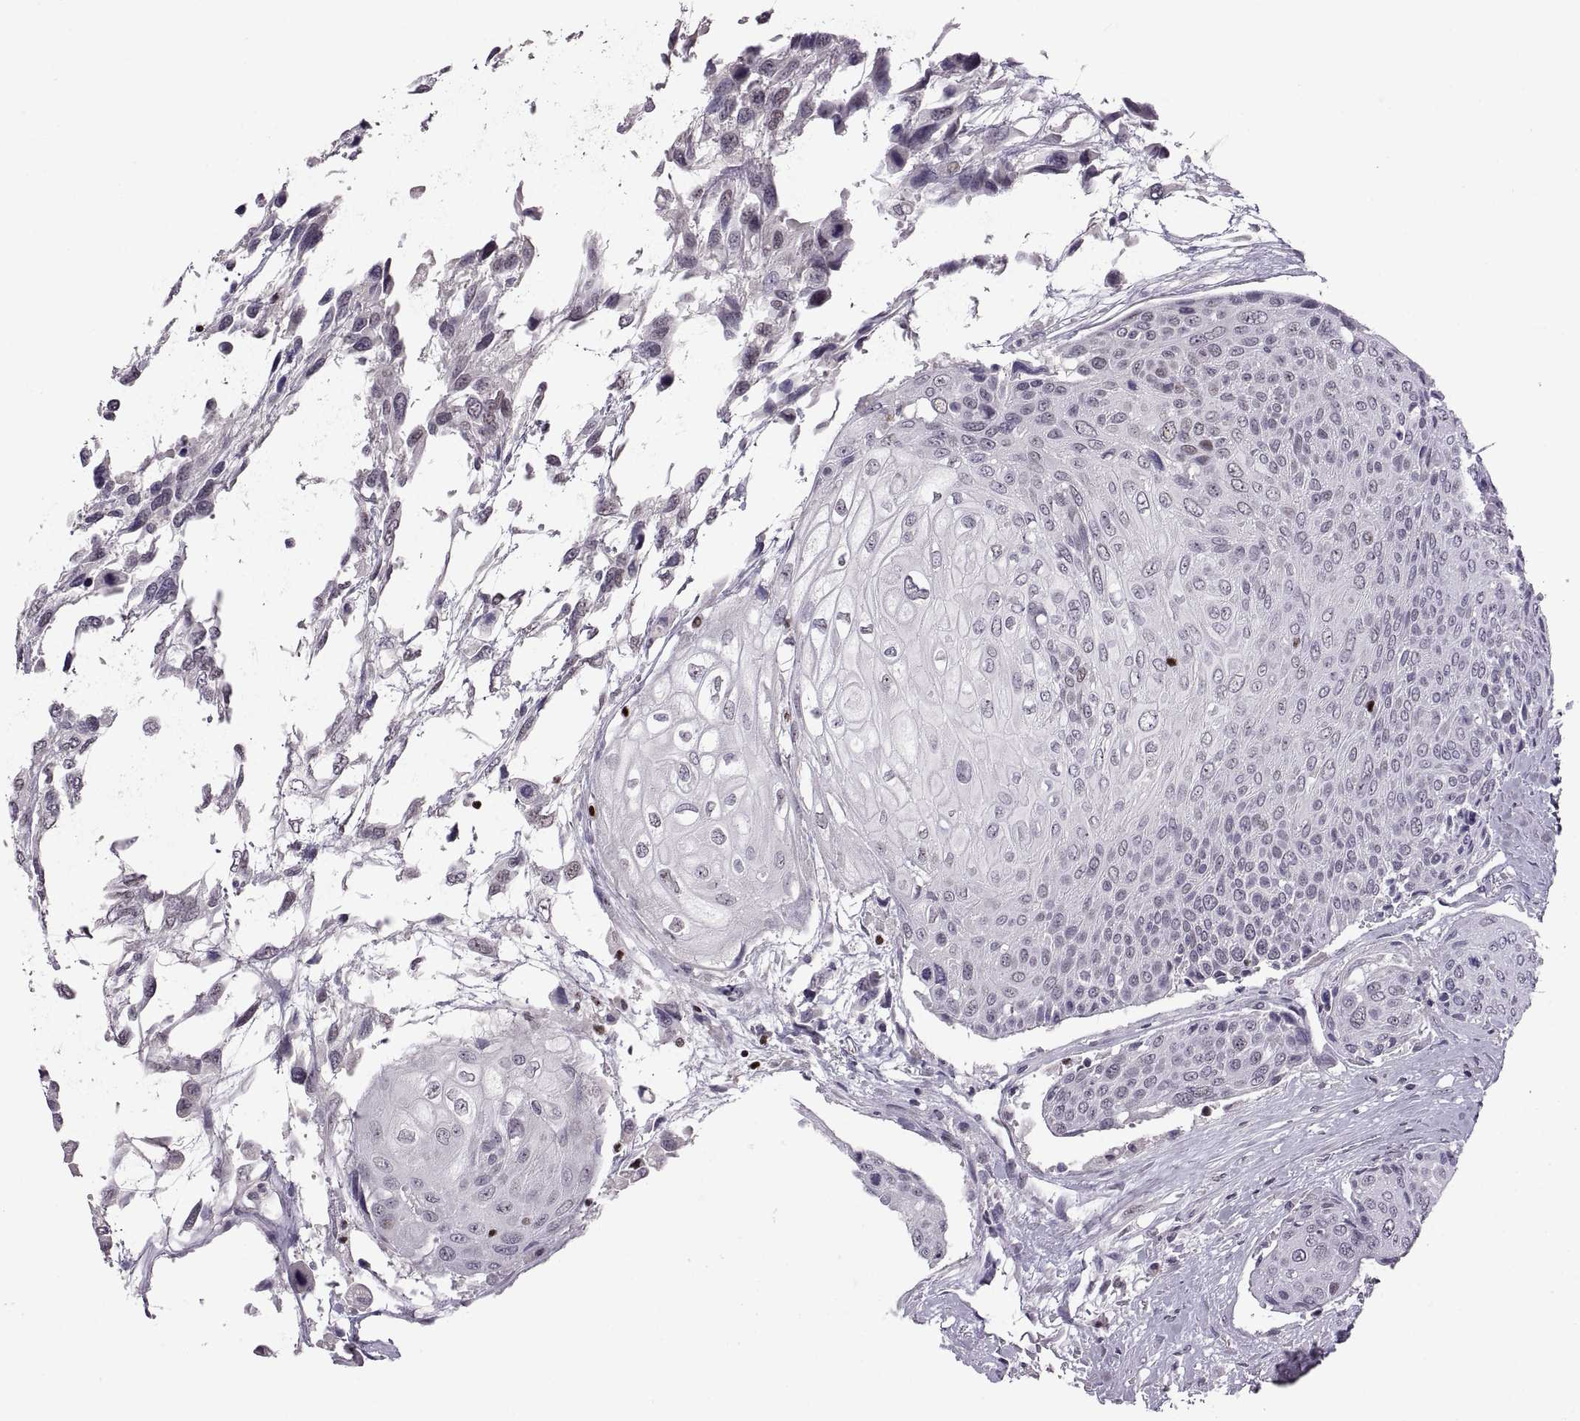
{"staining": {"intensity": "negative", "quantity": "none", "location": "none"}, "tissue": "urothelial cancer", "cell_type": "Tumor cells", "image_type": "cancer", "snomed": [{"axis": "morphology", "description": "Urothelial carcinoma, High grade"}, {"axis": "topography", "description": "Urinary bladder"}], "caption": "A histopathology image of human urothelial cancer is negative for staining in tumor cells. Brightfield microscopy of IHC stained with DAB (brown) and hematoxylin (blue), captured at high magnification.", "gene": "NEK2", "patient": {"sex": "female", "age": 70}}